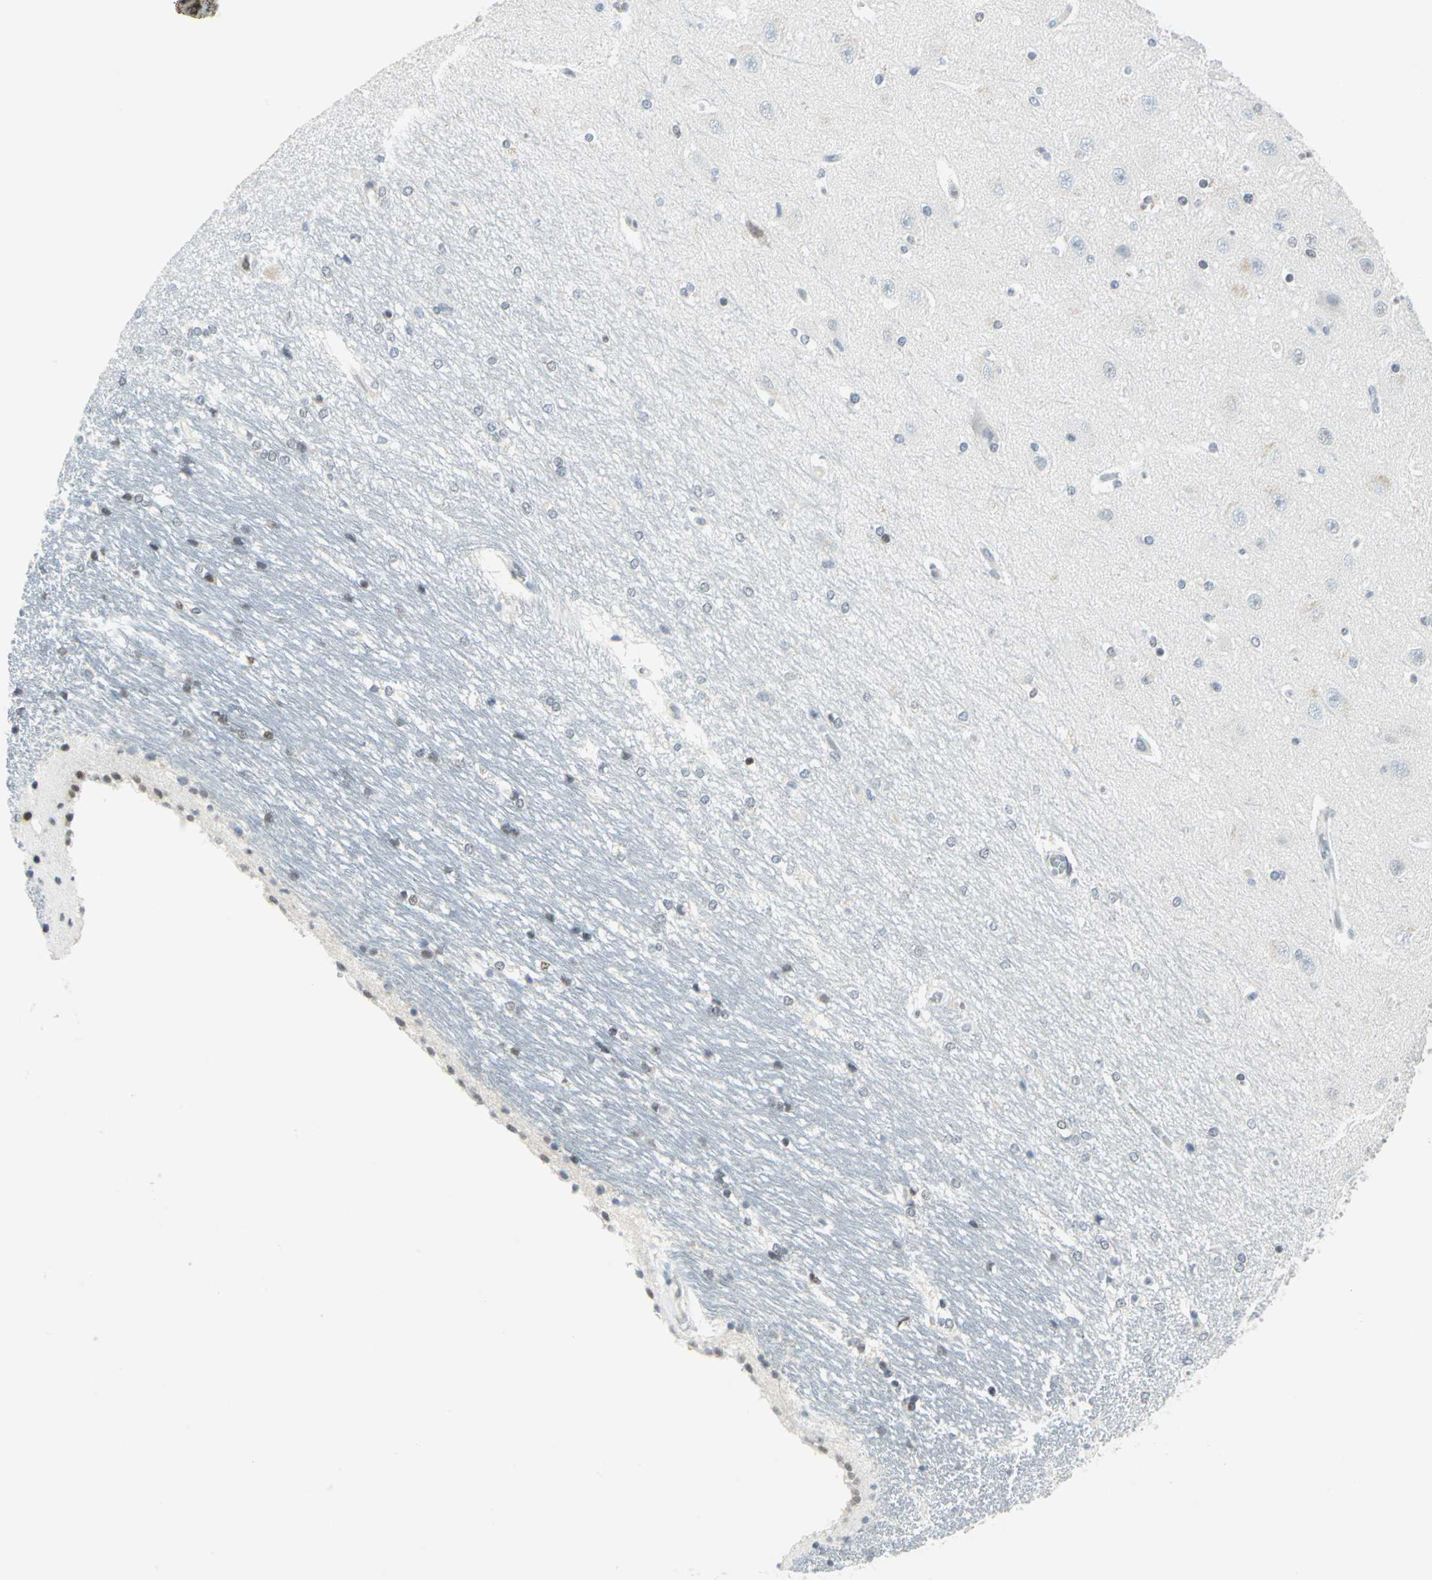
{"staining": {"intensity": "negative", "quantity": "none", "location": "none"}, "tissue": "hippocampus", "cell_type": "Glial cells", "image_type": "normal", "snomed": [{"axis": "morphology", "description": "Normal tissue, NOS"}, {"axis": "topography", "description": "Hippocampus"}], "caption": "Protein analysis of unremarkable hippocampus displays no significant expression in glial cells. (Immunohistochemistry (ihc), brightfield microscopy, high magnification).", "gene": "MEIS2", "patient": {"sex": "female", "age": 19}}